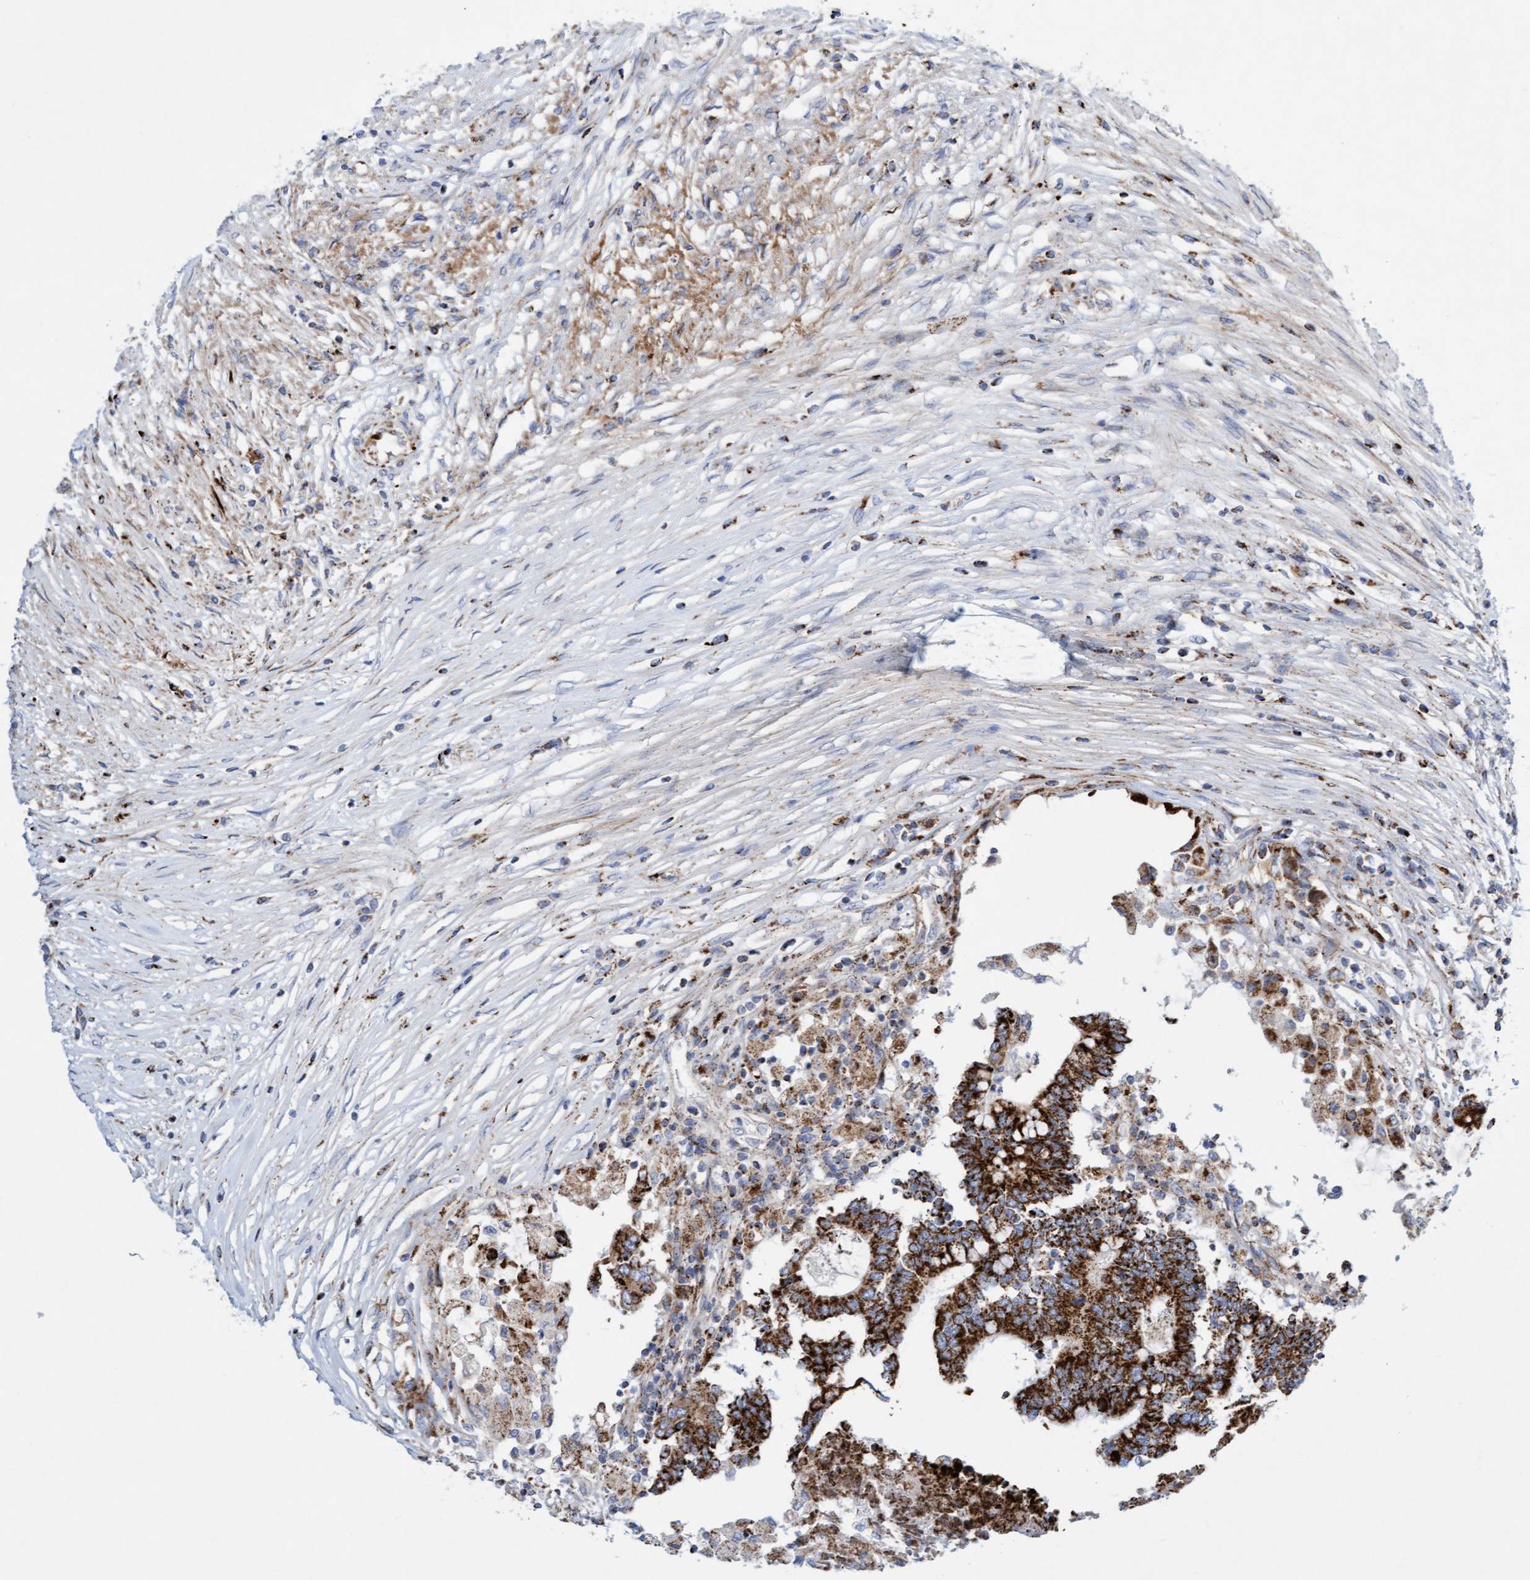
{"staining": {"intensity": "strong", "quantity": ">75%", "location": "cytoplasmic/membranous"}, "tissue": "colorectal cancer", "cell_type": "Tumor cells", "image_type": "cancer", "snomed": [{"axis": "morphology", "description": "Adenocarcinoma, NOS"}, {"axis": "topography", "description": "Rectum"}], "caption": "Colorectal adenocarcinoma stained for a protein (brown) shows strong cytoplasmic/membranous positive expression in approximately >75% of tumor cells.", "gene": "GGTA1", "patient": {"sex": "male", "age": 63}}